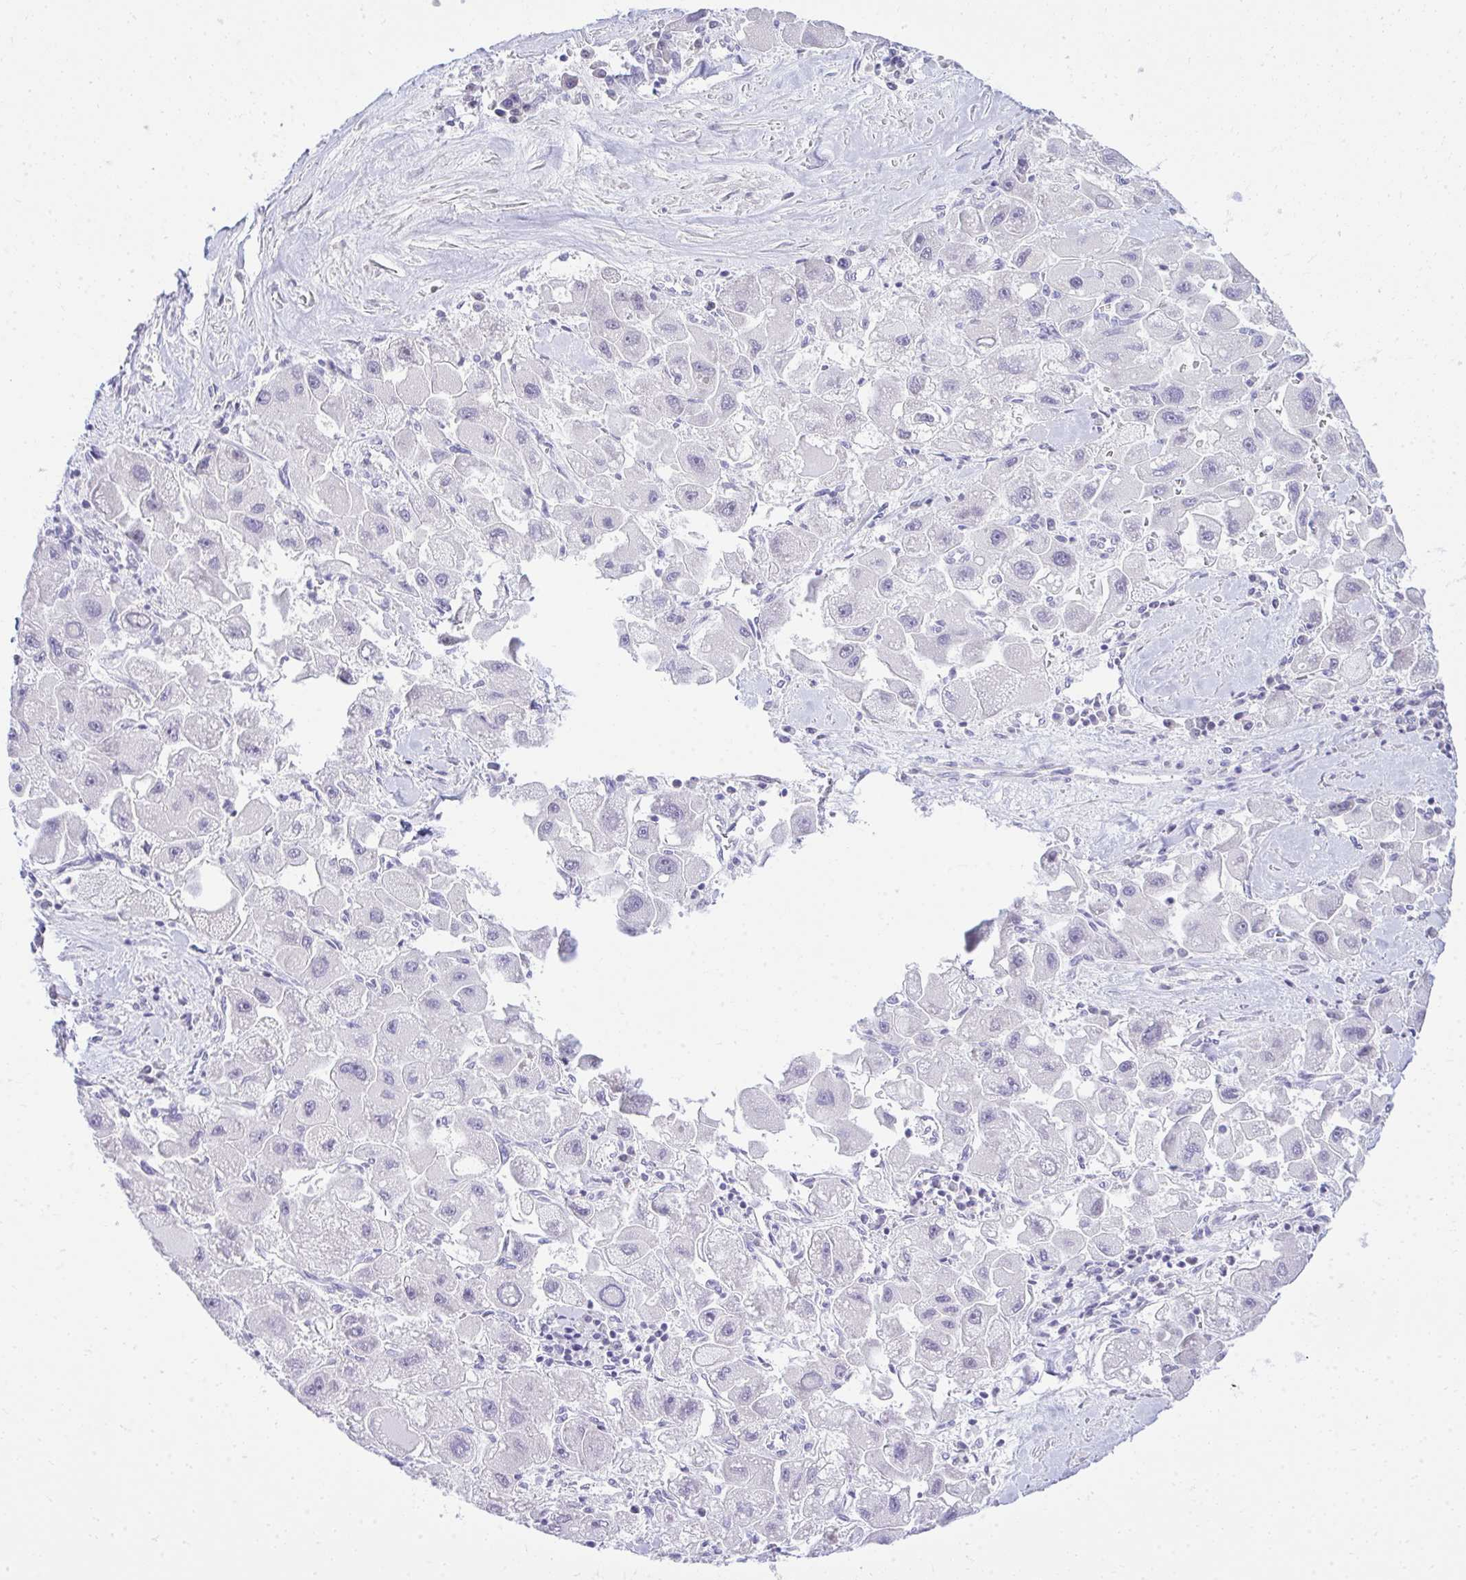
{"staining": {"intensity": "negative", "quantity": "none", "location": "none"}, "tissue": "liver cancer", "cell_type": "Tumor cells", "image_type": "cancer", "snomed": [{"axis": "morphology", "description": "Carcinoma, Hepatocellular, NOS"}, {"axis": "topography", "description": "Liver"}], "caption": "A micrograph of human hepatocellular carcinoma (liver) is negative for staining in tumor cells.", "gene": "EID3", "patient": {"sex": "male", "age": 24}}